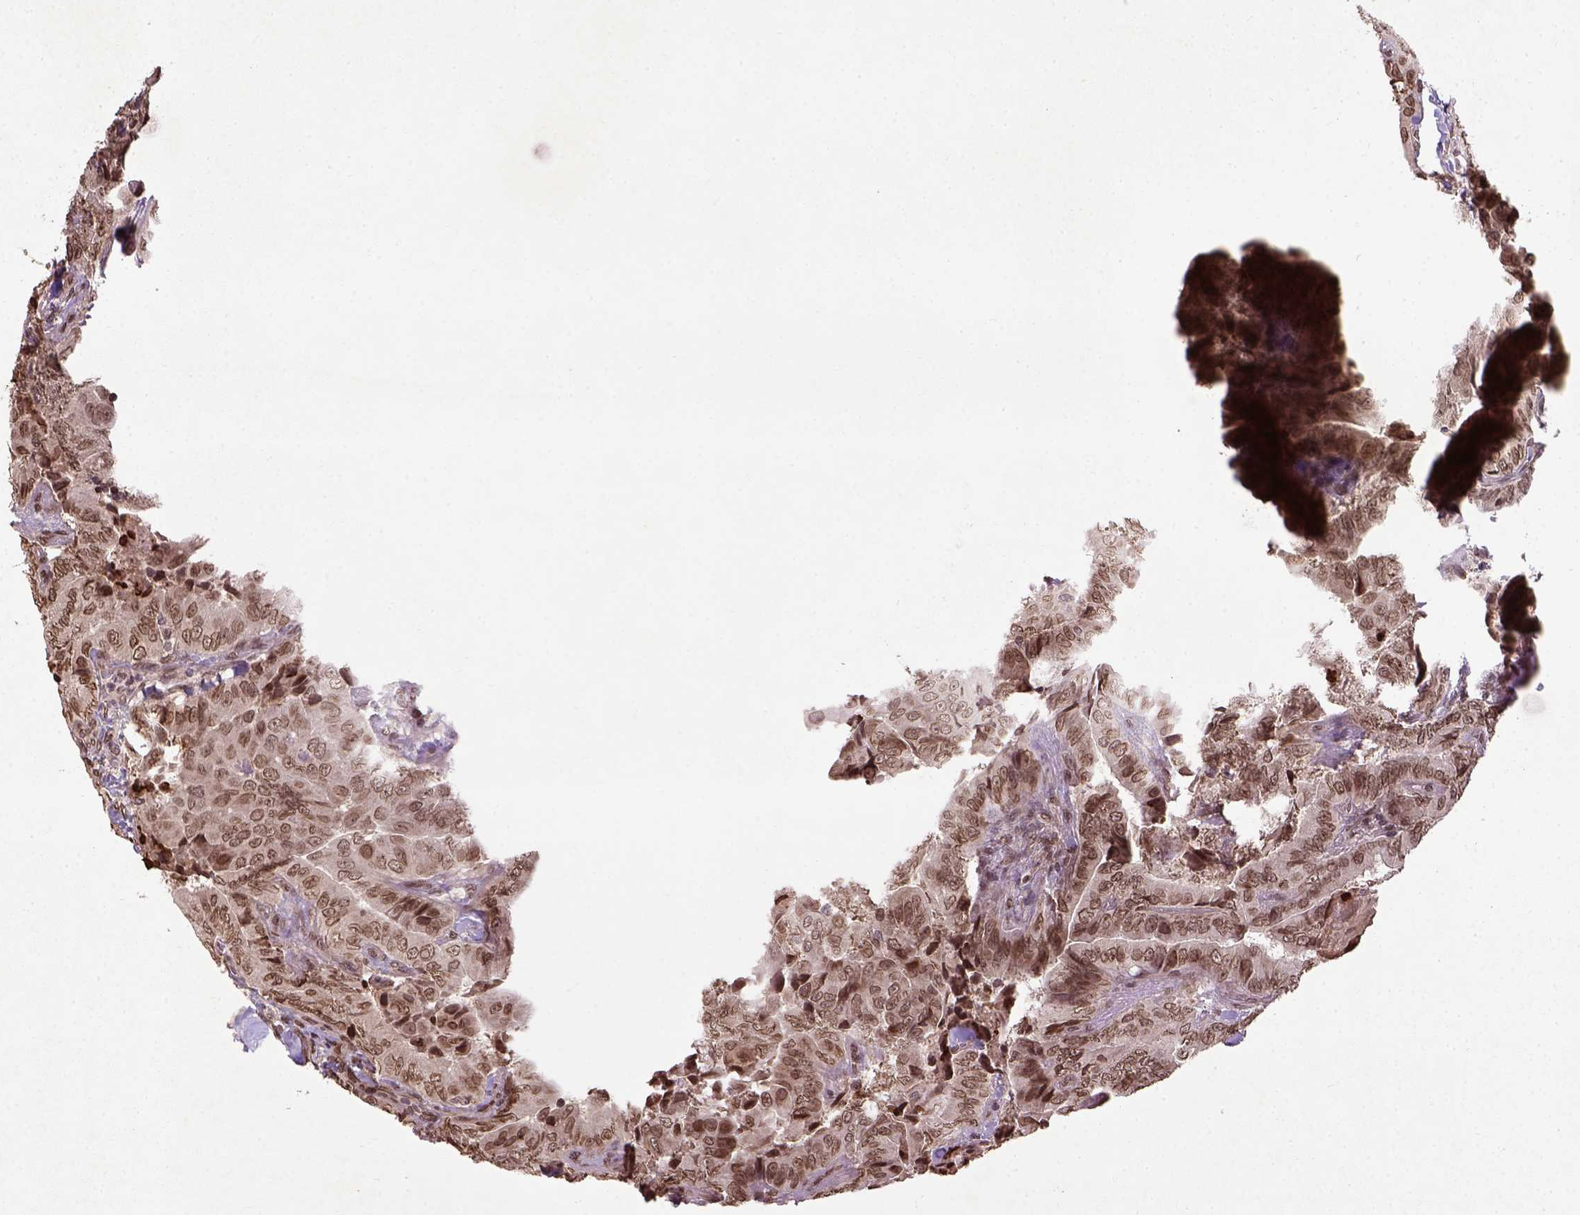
{"staining": {"intensity": "moderate", "quantity": ">75%", "location": "nuclear"}, "tissue": "thyroid cancer", "cell_type": "Tumor cells", "image_type": "cancer", "snomed": [{"axis": "morphology", "description": "Papillary adenocarcinoma, NOS"}, {"axis": "topography", "description": "Thyroid gland"}], "caption": "About >75% of tumor cells in thyroid papillary adenocarcinoma demonstrate moderate nuclear protein positivity as visualized by brown immunohistochemical staining.", "gene": "BANF1", "patient": {"sex": "male", "age": 61}}